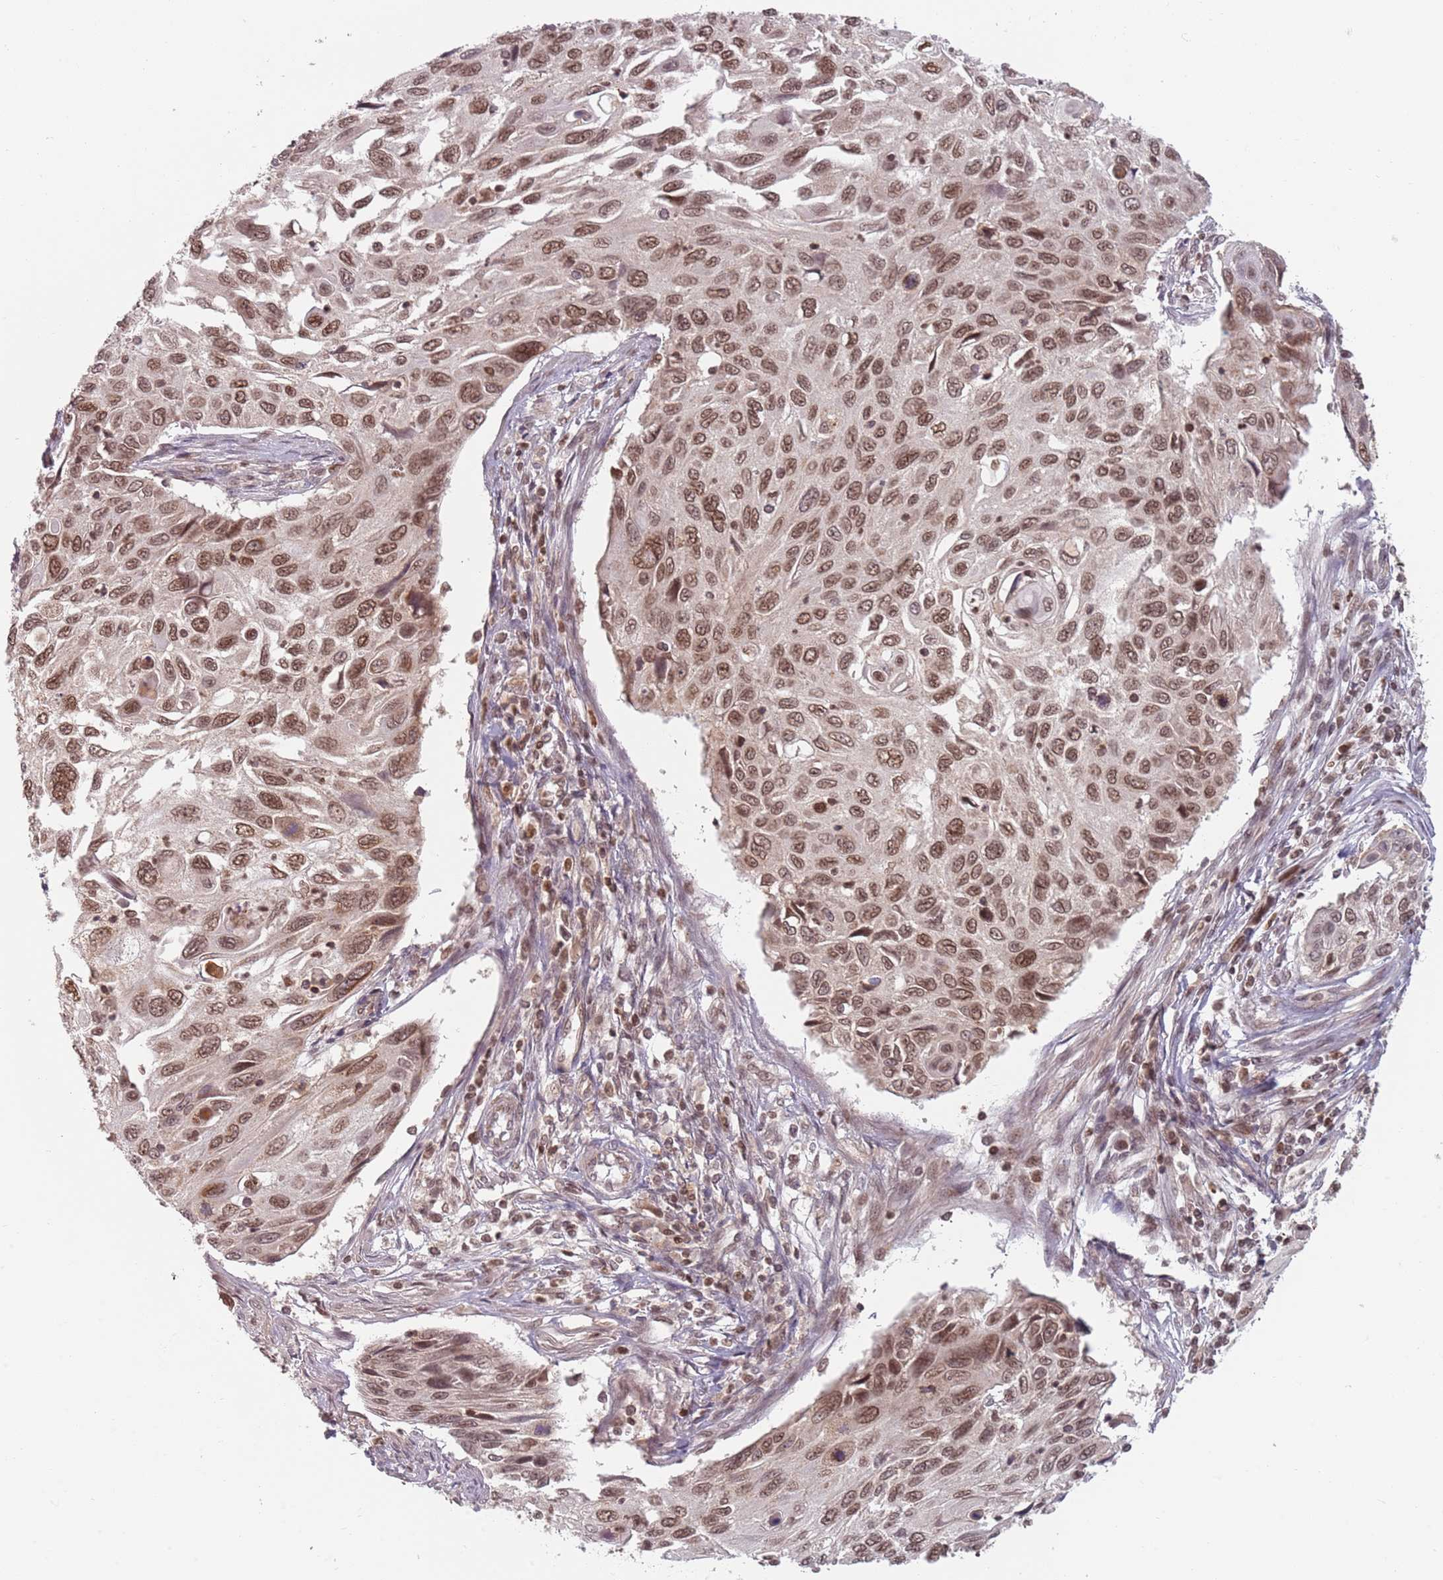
{"staining": {"intensity": "moderate", "quantity": ">75%", "location": "cytoplasmic/membranous,nuclear"}, "tissue": "cervical cancer", "cell_type": "Tumor cells", "image_type": "cancer", "snomed": [{"axis": "morphology", "description": "Squamous cell carcinoma, NOS"}, {"axis": "topography", "description": "Cervix"}], "caption": "Moderate cytoplasmic/membranous and nuclear positivity is appreciated in about >75% of tumor cells in cervical cancer (squamous cell carcinoma).", "gene": "NUP50", "patient": {"sex": "female", "age": 70}}